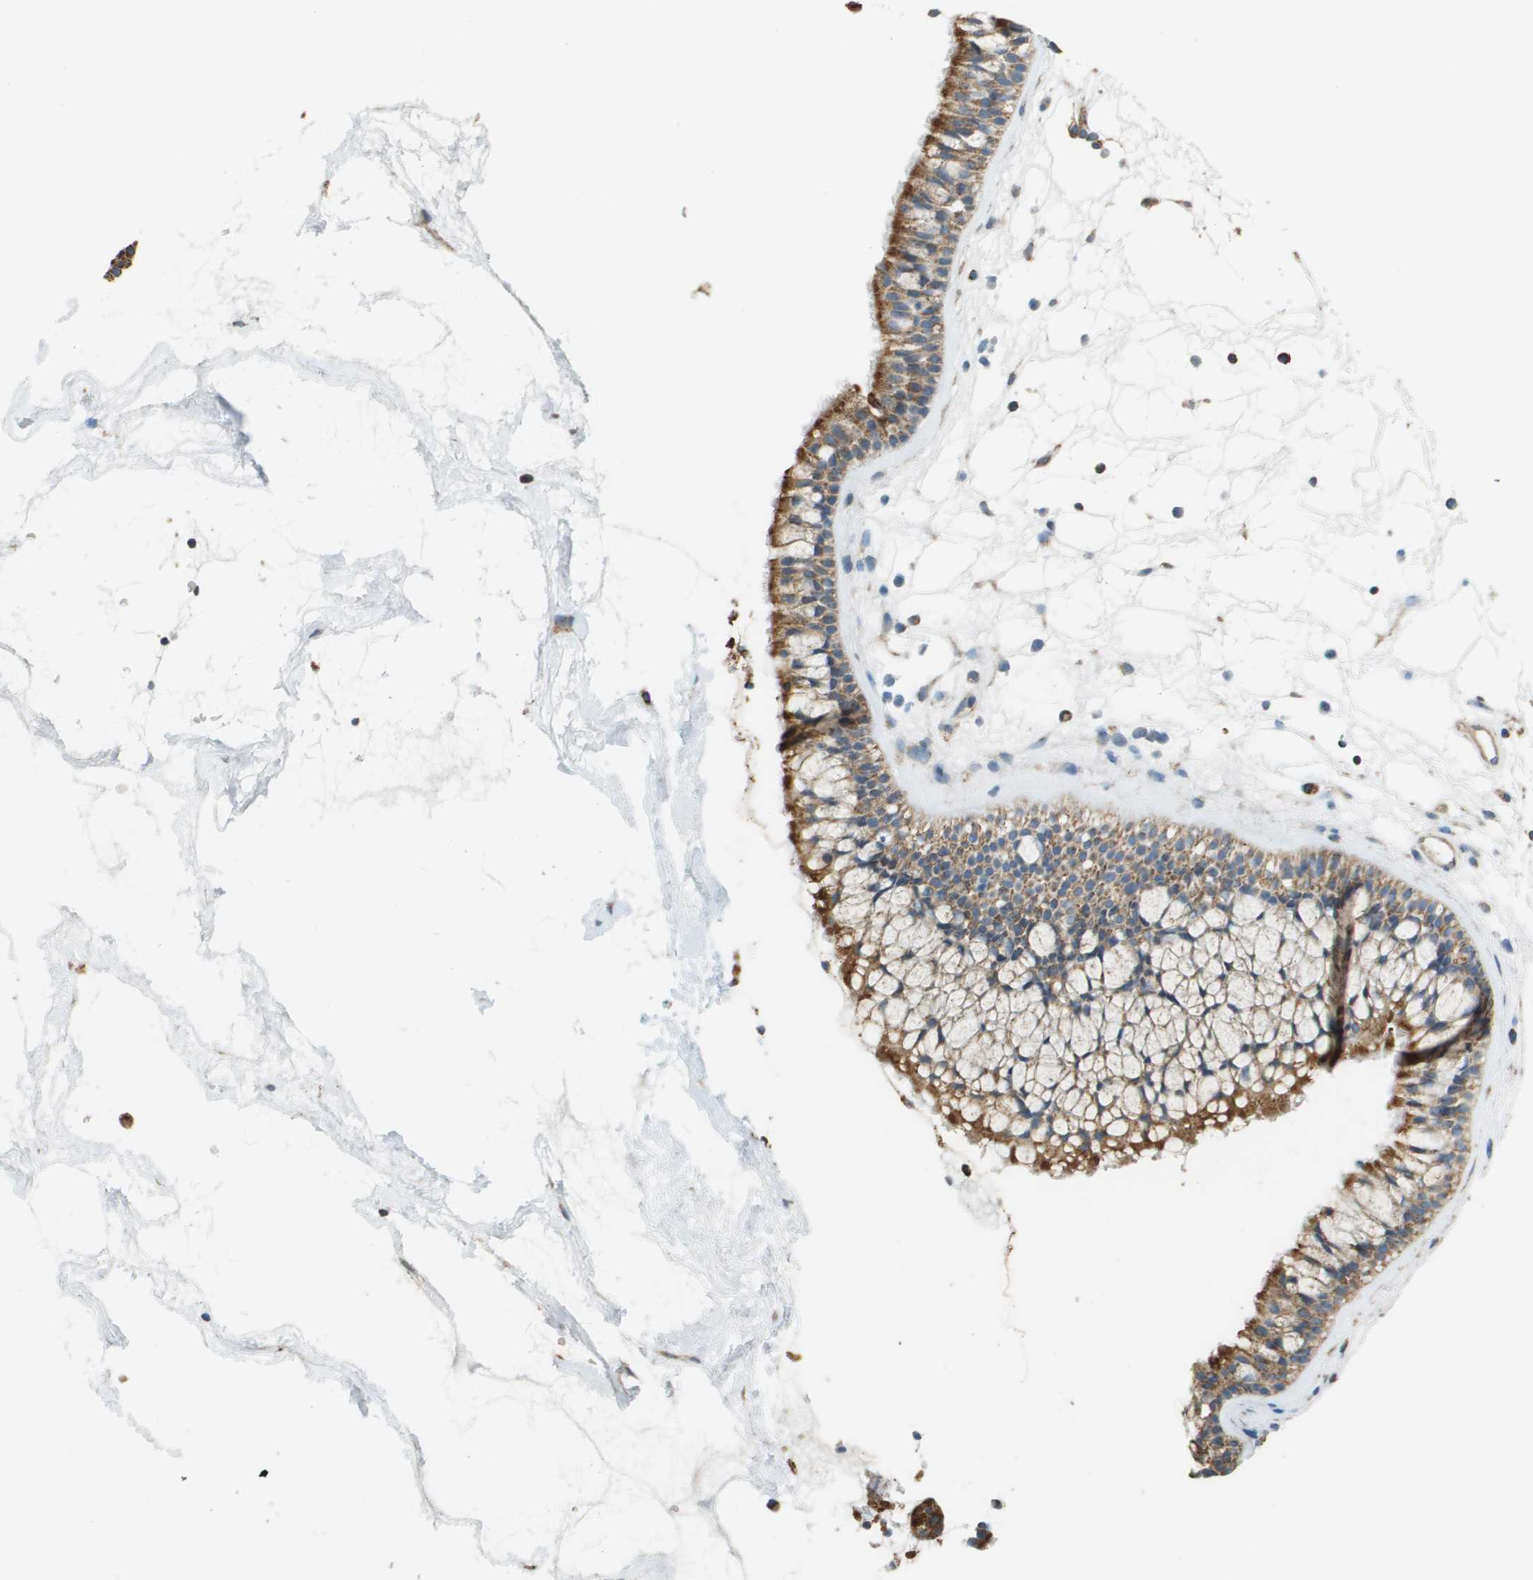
{"staining": {"intensity": "moderate", "quantity": ">75%", "location": "cytoplasmic/membranous"}, "tissue": "nasopharynx", "cell_type": "Respiratory epithelial cells", "image_type": "normal", "snomed": [{"axis": "morphology", "description": "Normal tissue, NOS"}, {"axis": "morphology", "description": "Inflammation, NOS"}, {"axis": "topography", "description": "Nasopharynx"}], "caption": "Benign nasopharynx exhibits moderate cytoplasmic/membranous staining in about >75% of respiratory epithelial cells.", "gene": "FH", "patient": {"sex": "male", "age": 48}}